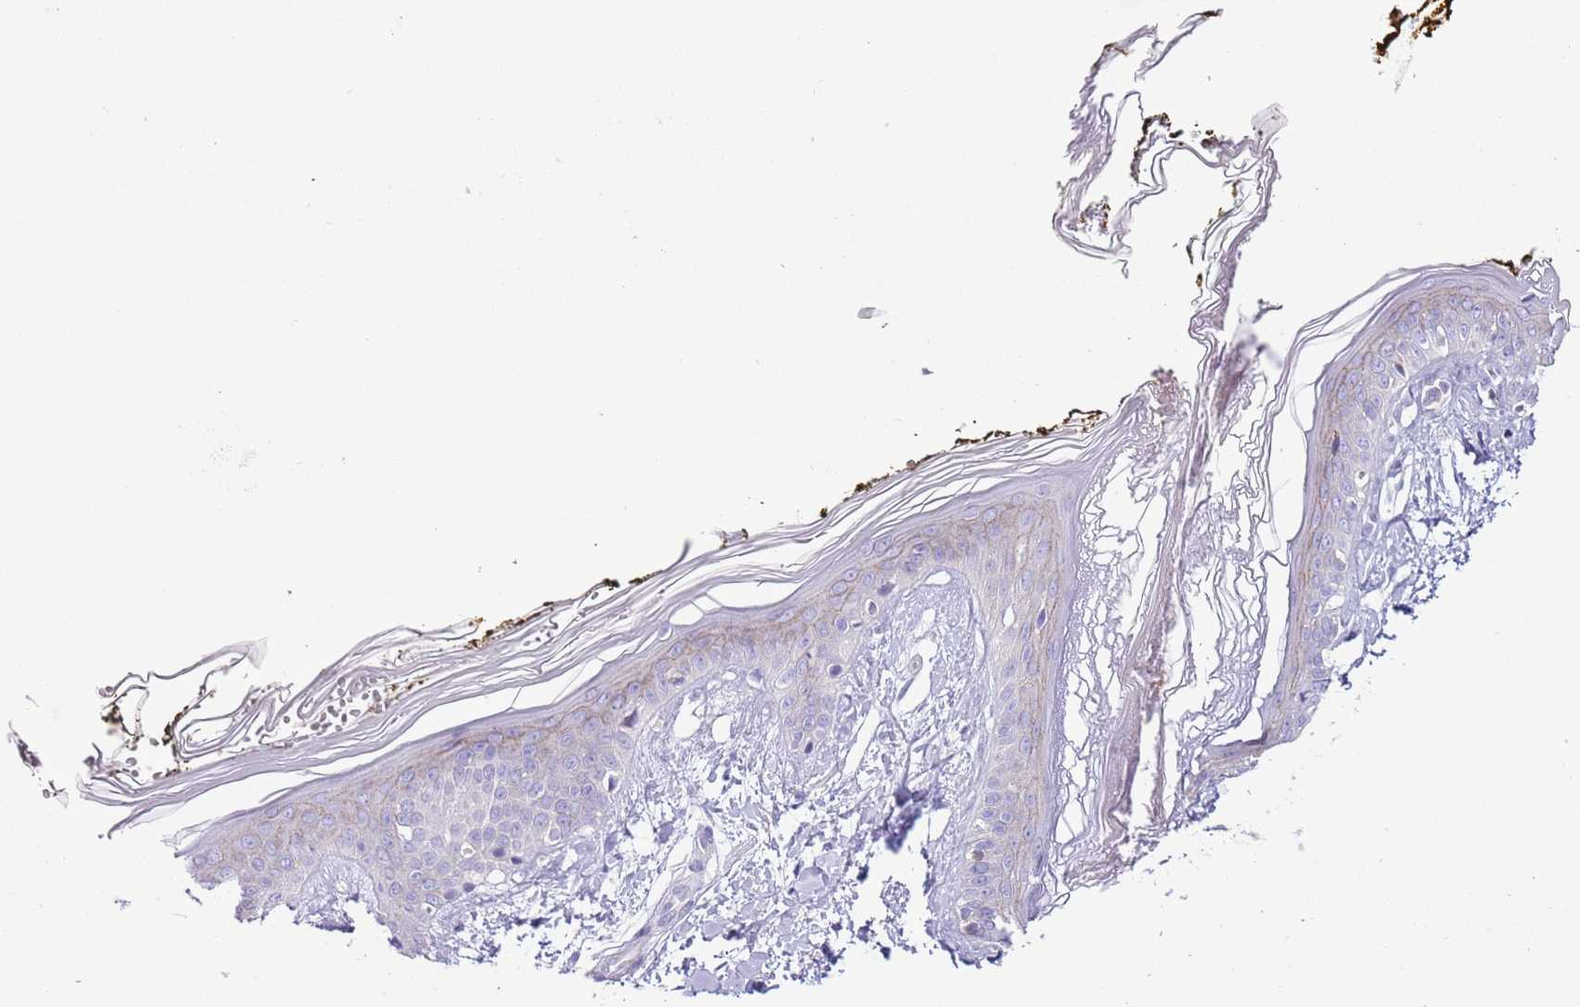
{"staining": {"intensity": "negative", "quantity": "none", "location": "none"}, "tissue": "skin", "cell_type": "Fibroblasts", "image_type": "normal", "snomed": [{"axis": "morphology", "description": "Normal tissue, NOS"}, {"axis": "topography", "description": "Skin"}], "caption": "DAB (3,3'-diaminobenzidine) immunohistochemical staining of unremarkable human skin shows no significant positivity in fibroblasts.", "gene": "ZNF697", "patient": {"sex": "female", "age": 34}}